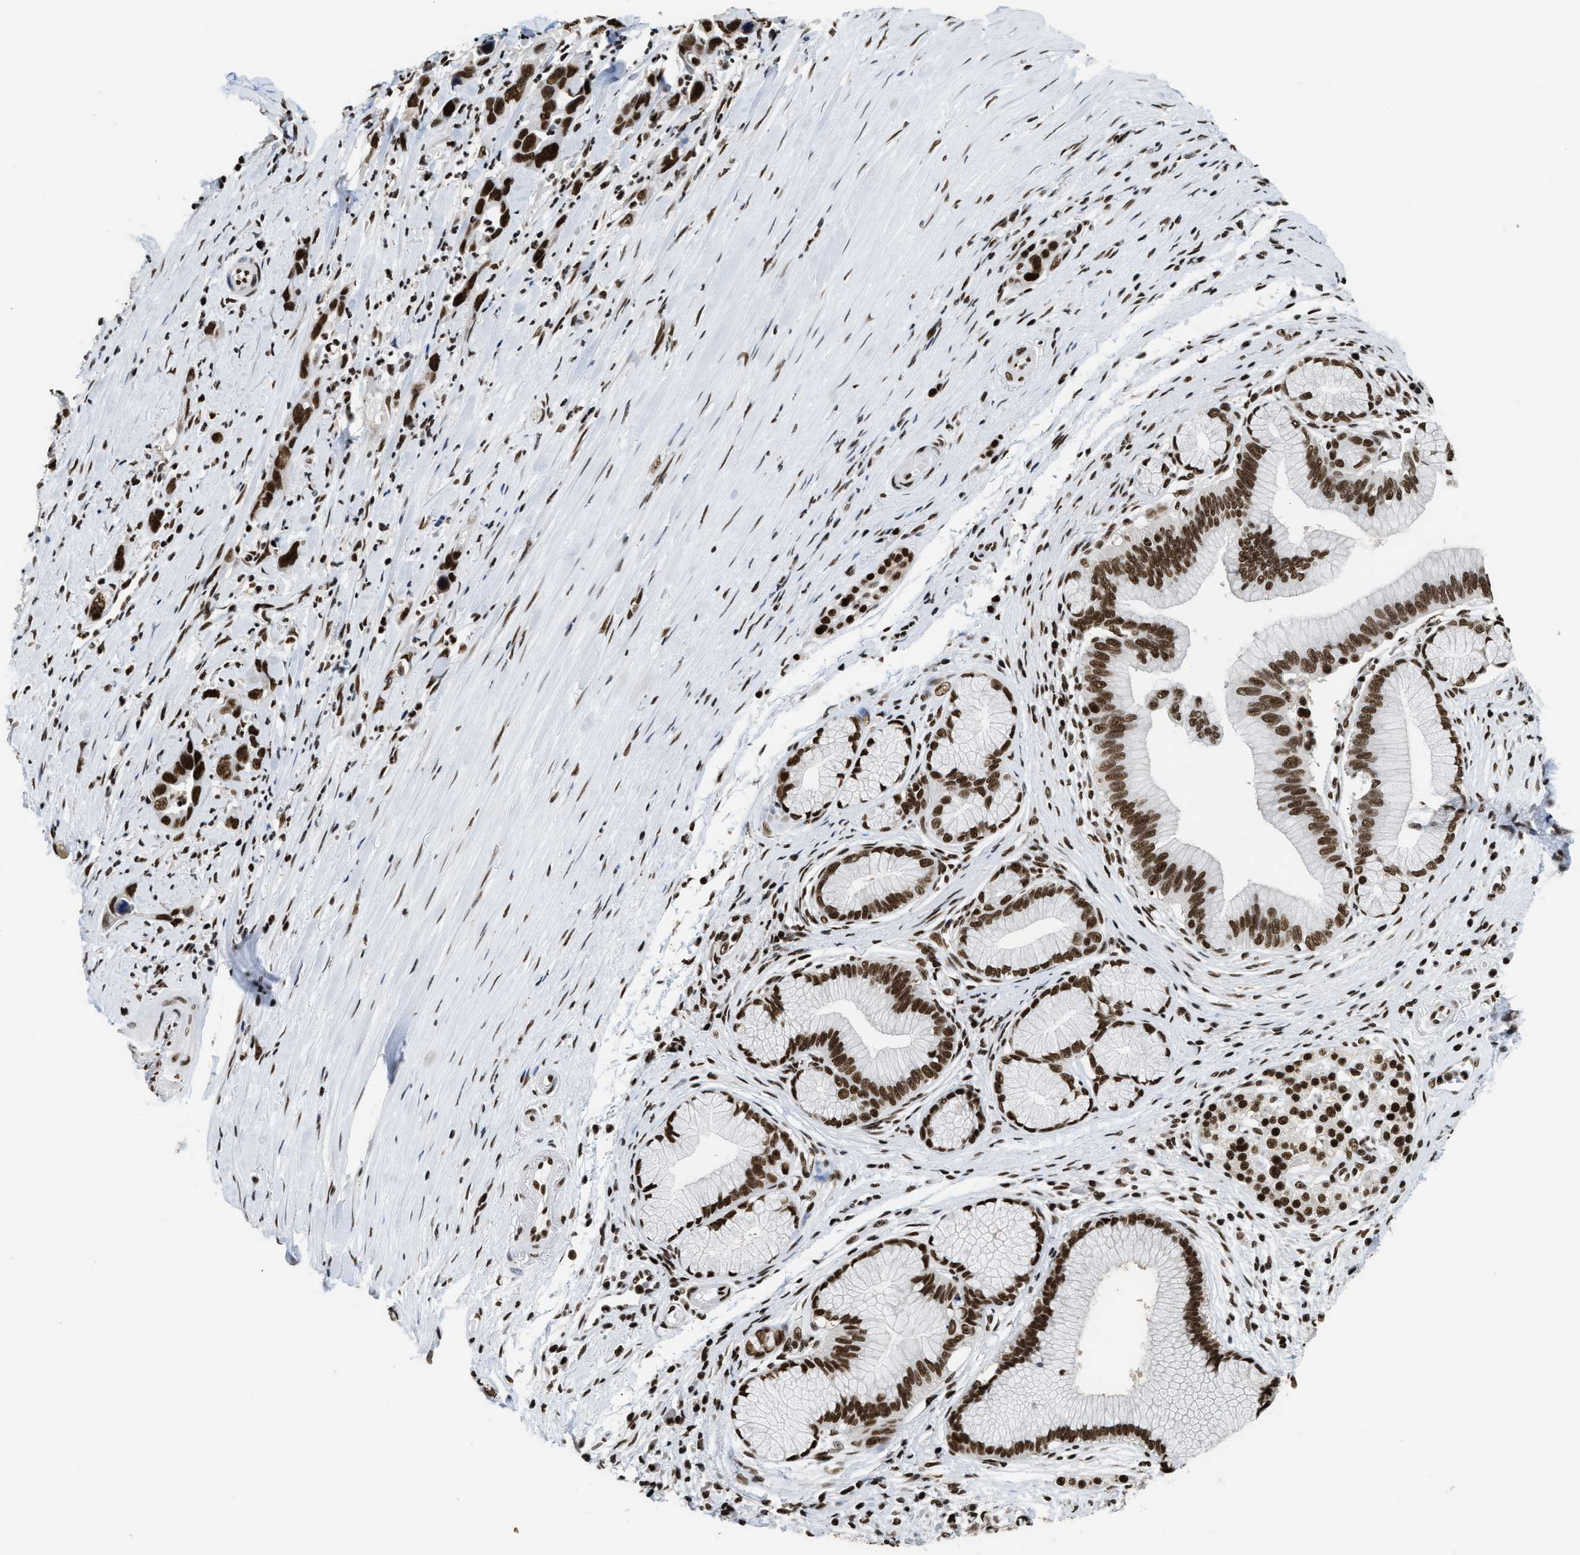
{"staining": {"intensity": "strong", "quantity": ">75%", "location": "nuclear"}, "tissue": "pancreatic cancer", "cell_type": "Tumor cells", "image_type": "cancer", "snomed": [{"axis": "morphology", "description": "Adenocarcinoma, NOS"}, {"axis": "topography", "description": "Pancreas"}], "caption": "Pancreatic cancer (adenocarcinoma) was stained to show a protein in brown. There is high levels of strong nuclear staining in approximately >75% of tumor cells.", "gene": "RAD21", "patient": {"sex": "female", "age": 70}}